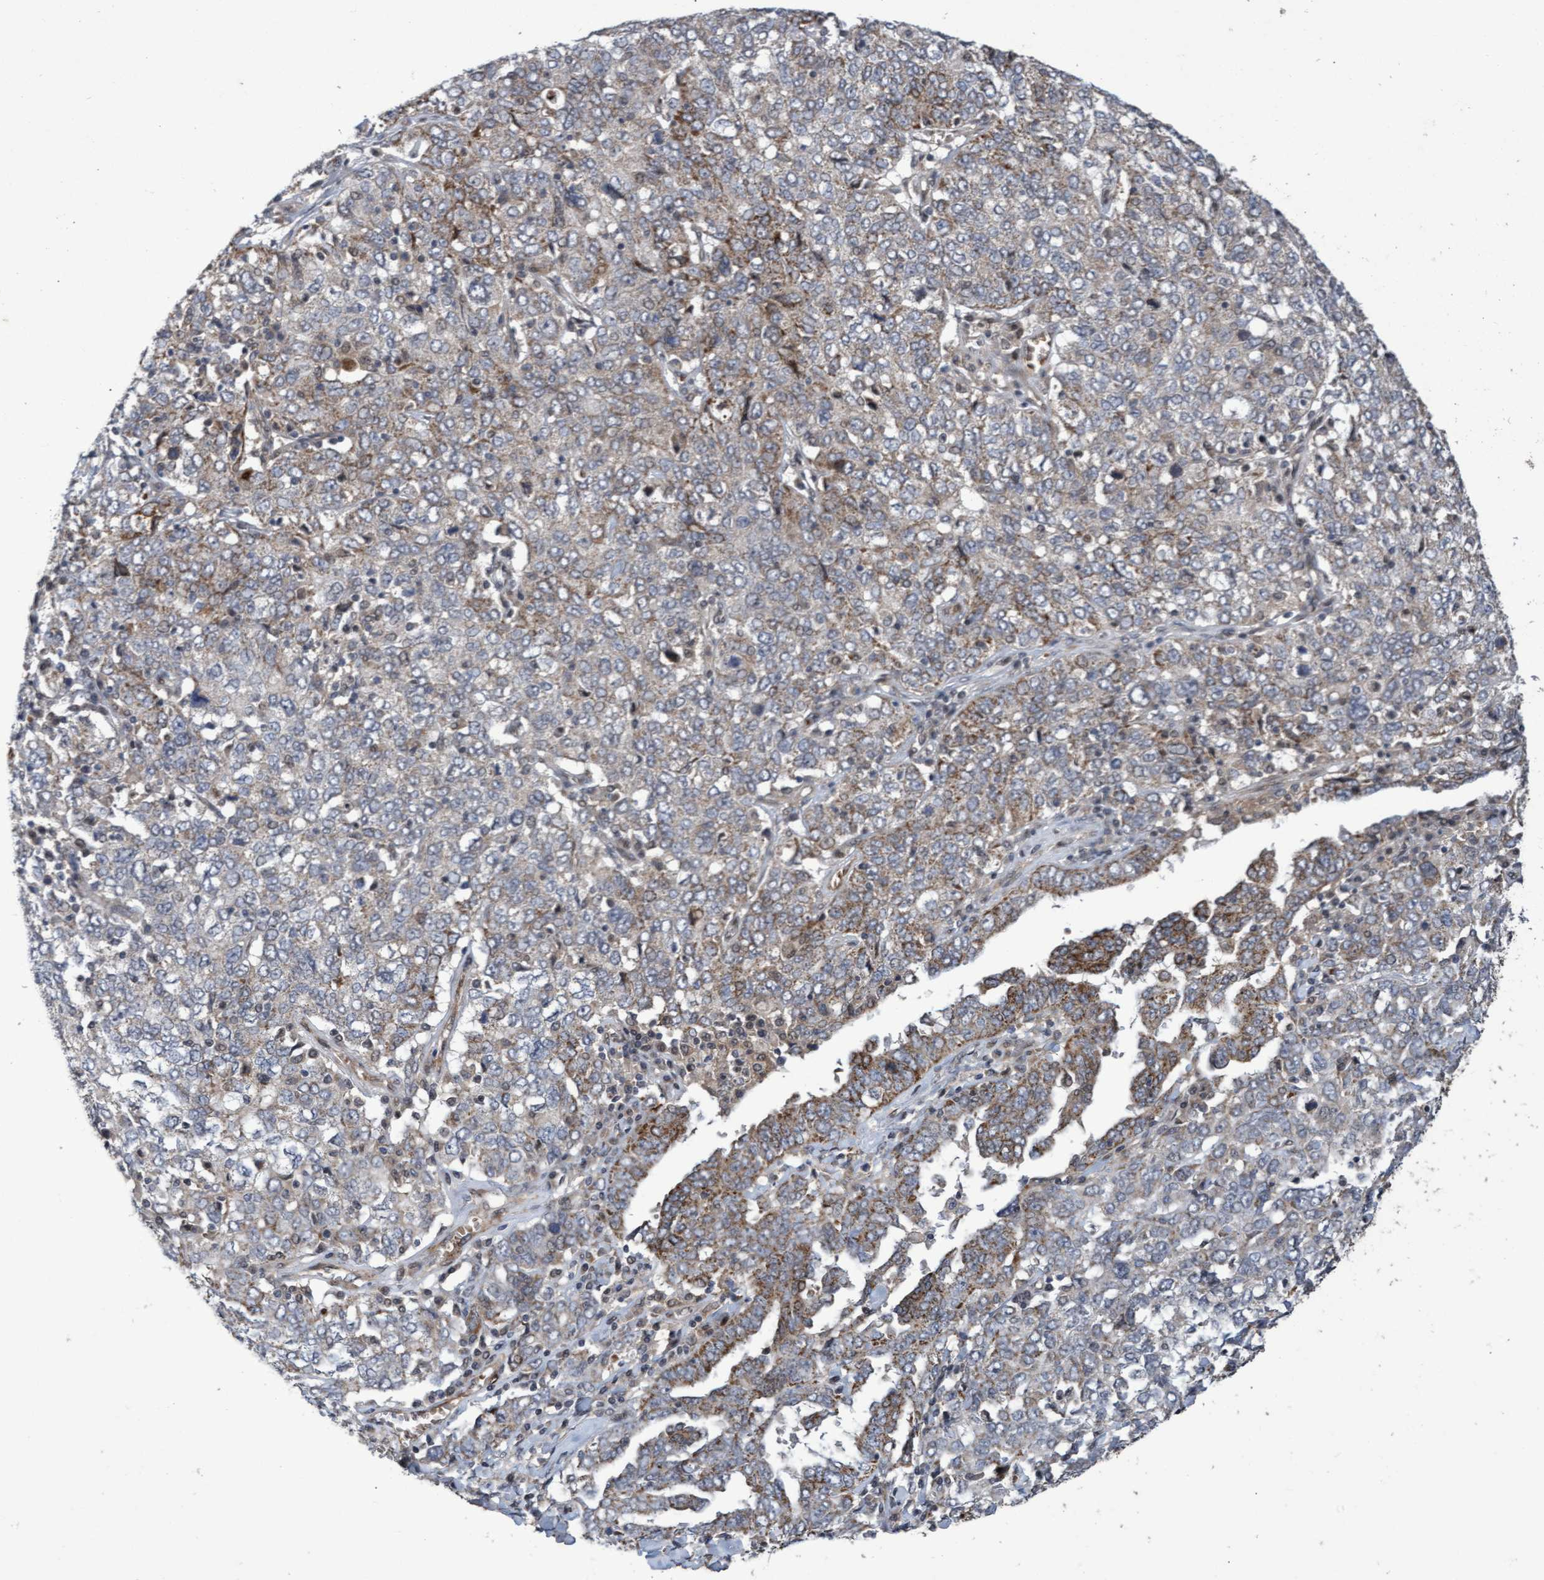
{"staining": {"intensity": "moderate", "quantity": "<25%", "location": "cytoplasmic/membranous"}, "tissue": "ovarian cancer", "cell_type": "Tumor cells", "image_type": "cancer", "snomed": [{"axis": "morphology", "description": "Carcinoma, endometroid"}, {"axis": "topography", "description": "Ovary"}], "caption": "Immunohistochemistry (IHC) micrograph of neoplastic tissue: human ovarian endometroid carcinoma stained using IHC demonstrates low levels of moderate protein expression localized specifically in the cytoplasmic/membranous of tumor cells, appearing as a cytoplasmic/membranous brown color.", "gene": "ZNF750", "patient": {"sex": "female", "age": 62}}